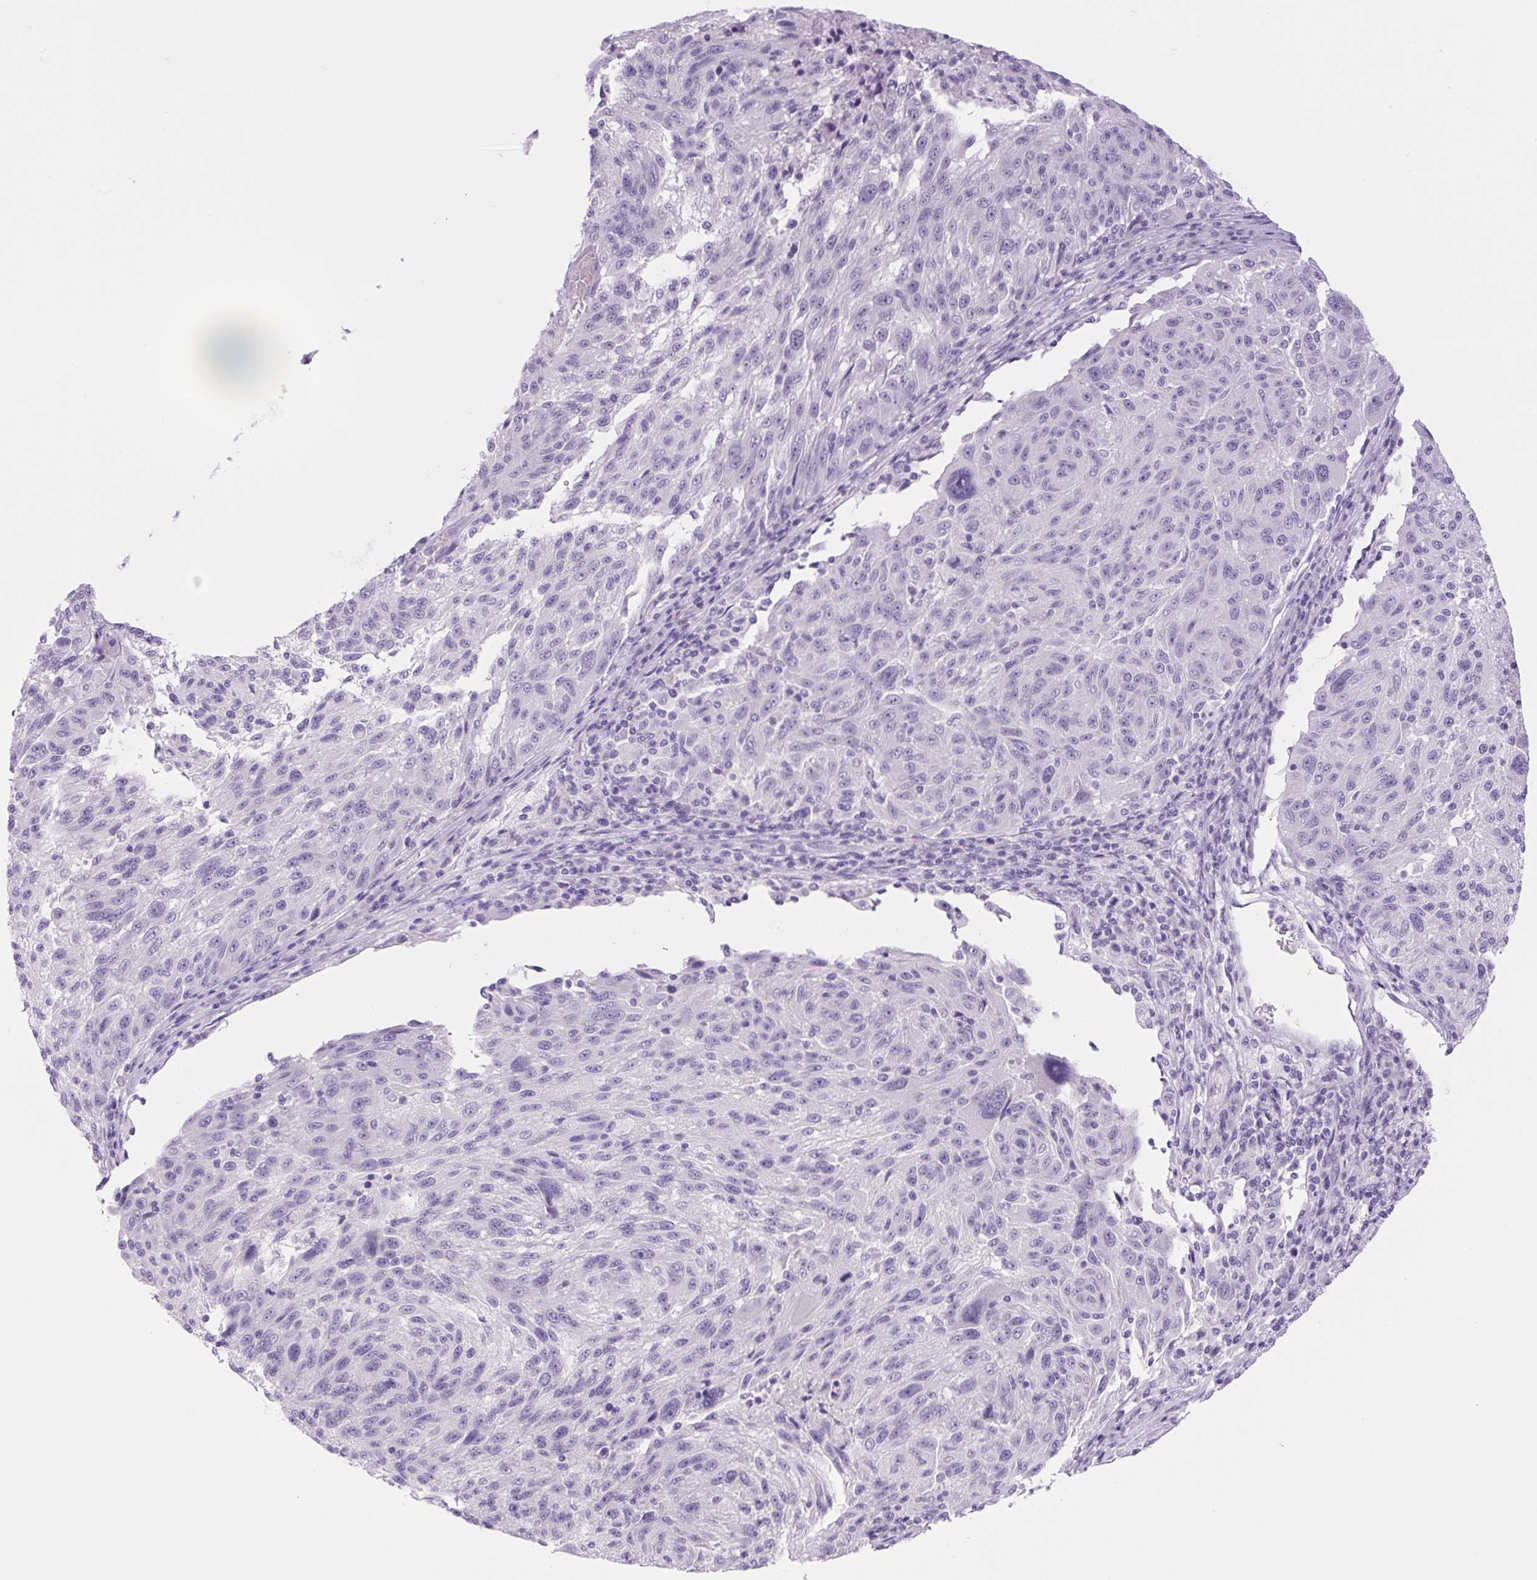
{"staining": {"intensity": "negative", "quantity": "none", "location": "none"}, "tissue": "melanoma", "cell_type": "Tumor cells", "image_type": "cancer", "snomed": [{"axis": "morphology", "description": "Malignant melanoma, NOS"}, {"axis": "topography", "description": "Skin"}], "caption": "Immunohistochemistry of human melanoma reveals no positivity in tumor cells.", "gene": "COL9A2", "patient": {"sex": "male", "age": 53}}